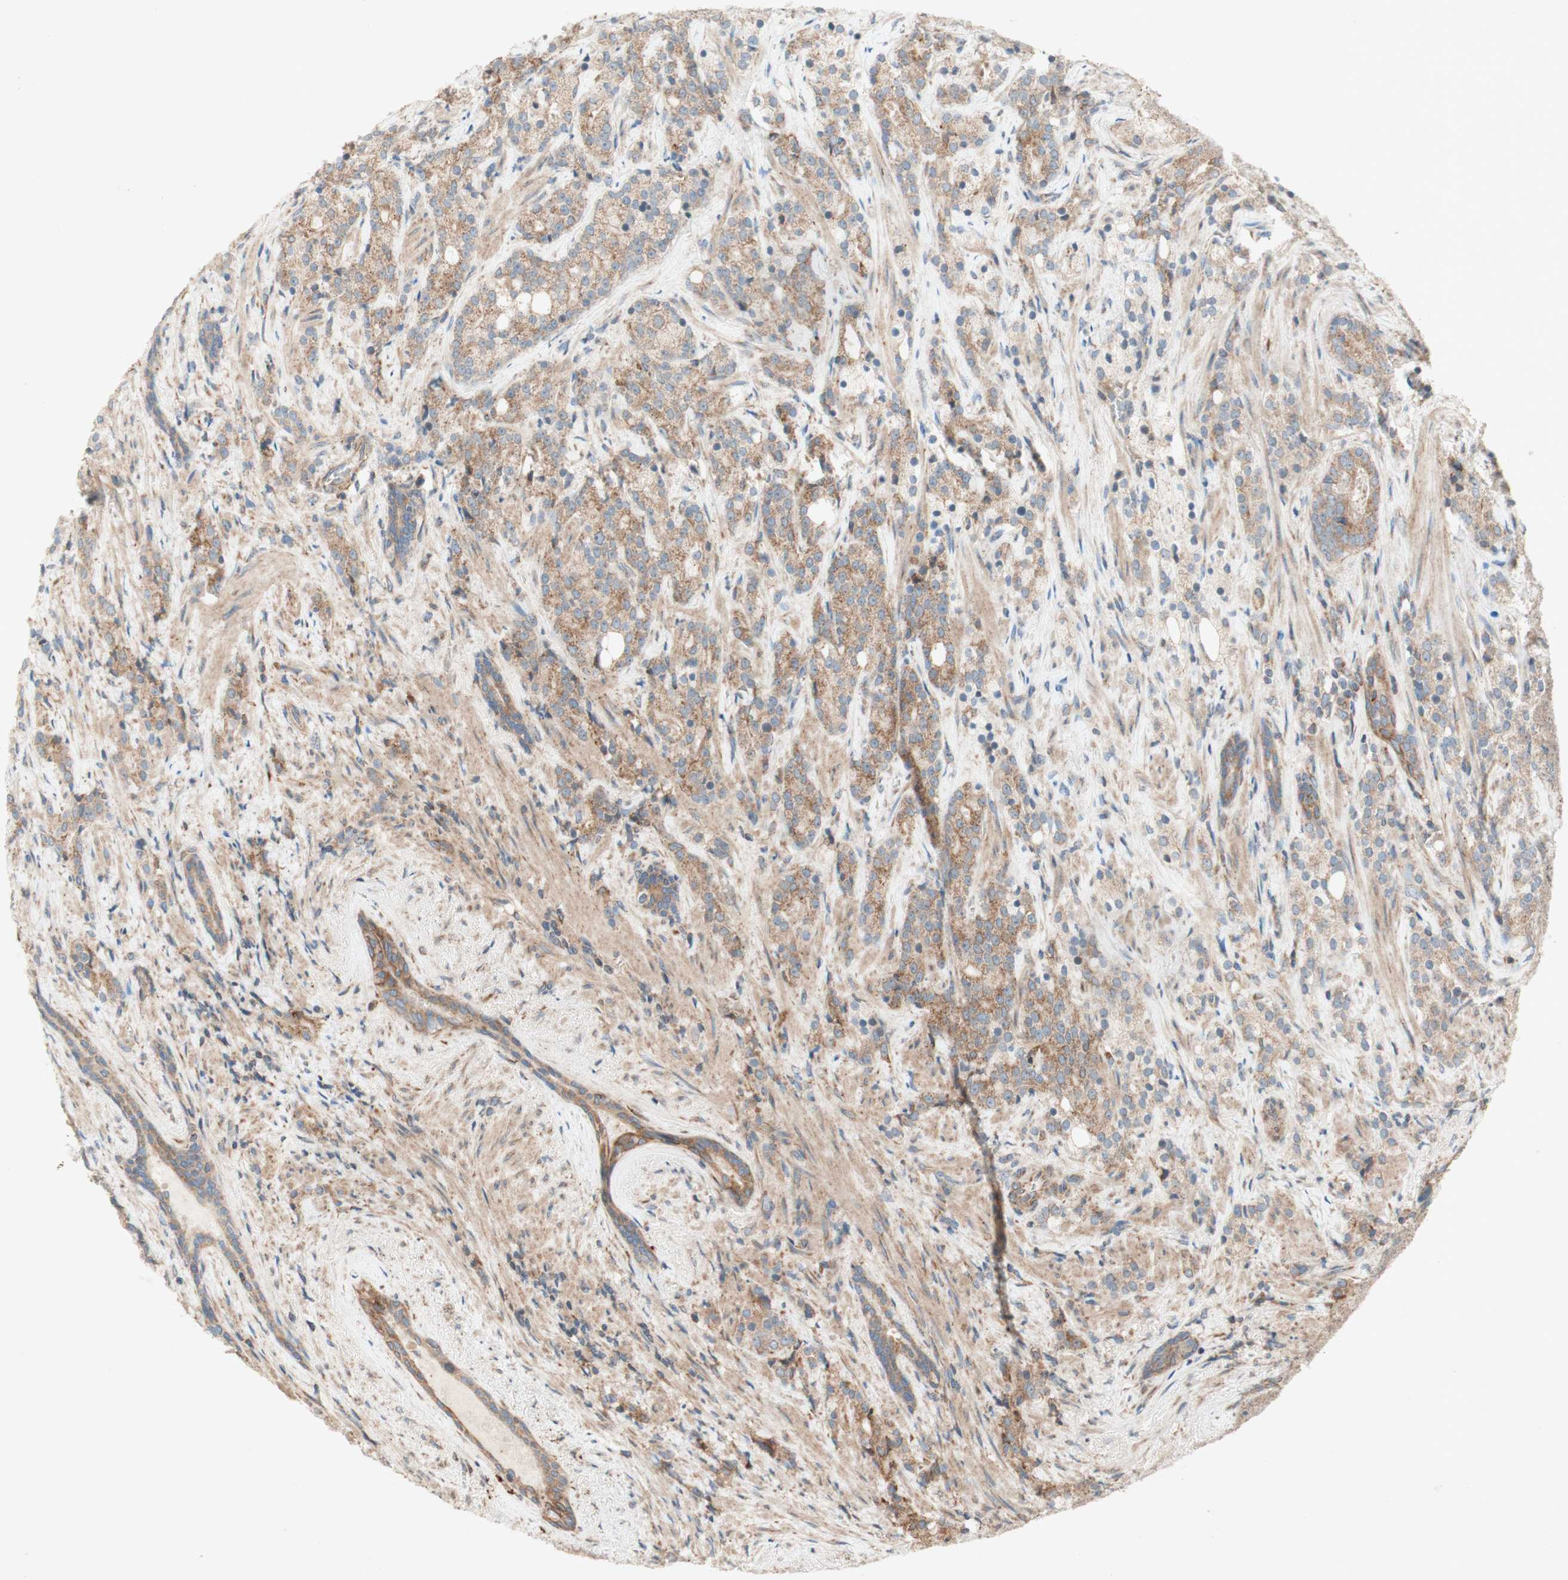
{"staining": {"intensity": "moderate", "quantity": ">75%", "location": "cytoplasmic/membranous"}, "tissue": "prostate cancer", "cell_type": "Tumor cells", "image_type": "cancer", "snomed": [{"axis": "morphology", "description": "Adenocarcinoma, High grade"}, {"axis": "topography", "description": "Prostate"}], "caption": "Protein expression analysis of human prostate cancer (adenocarcinoma (high-grade)) reveals moderate cytoplasmic/membranous staining in about >75% of tumor cells.", "gene": "SOCS2", "patient": {"sex": "male", "age": 71}}